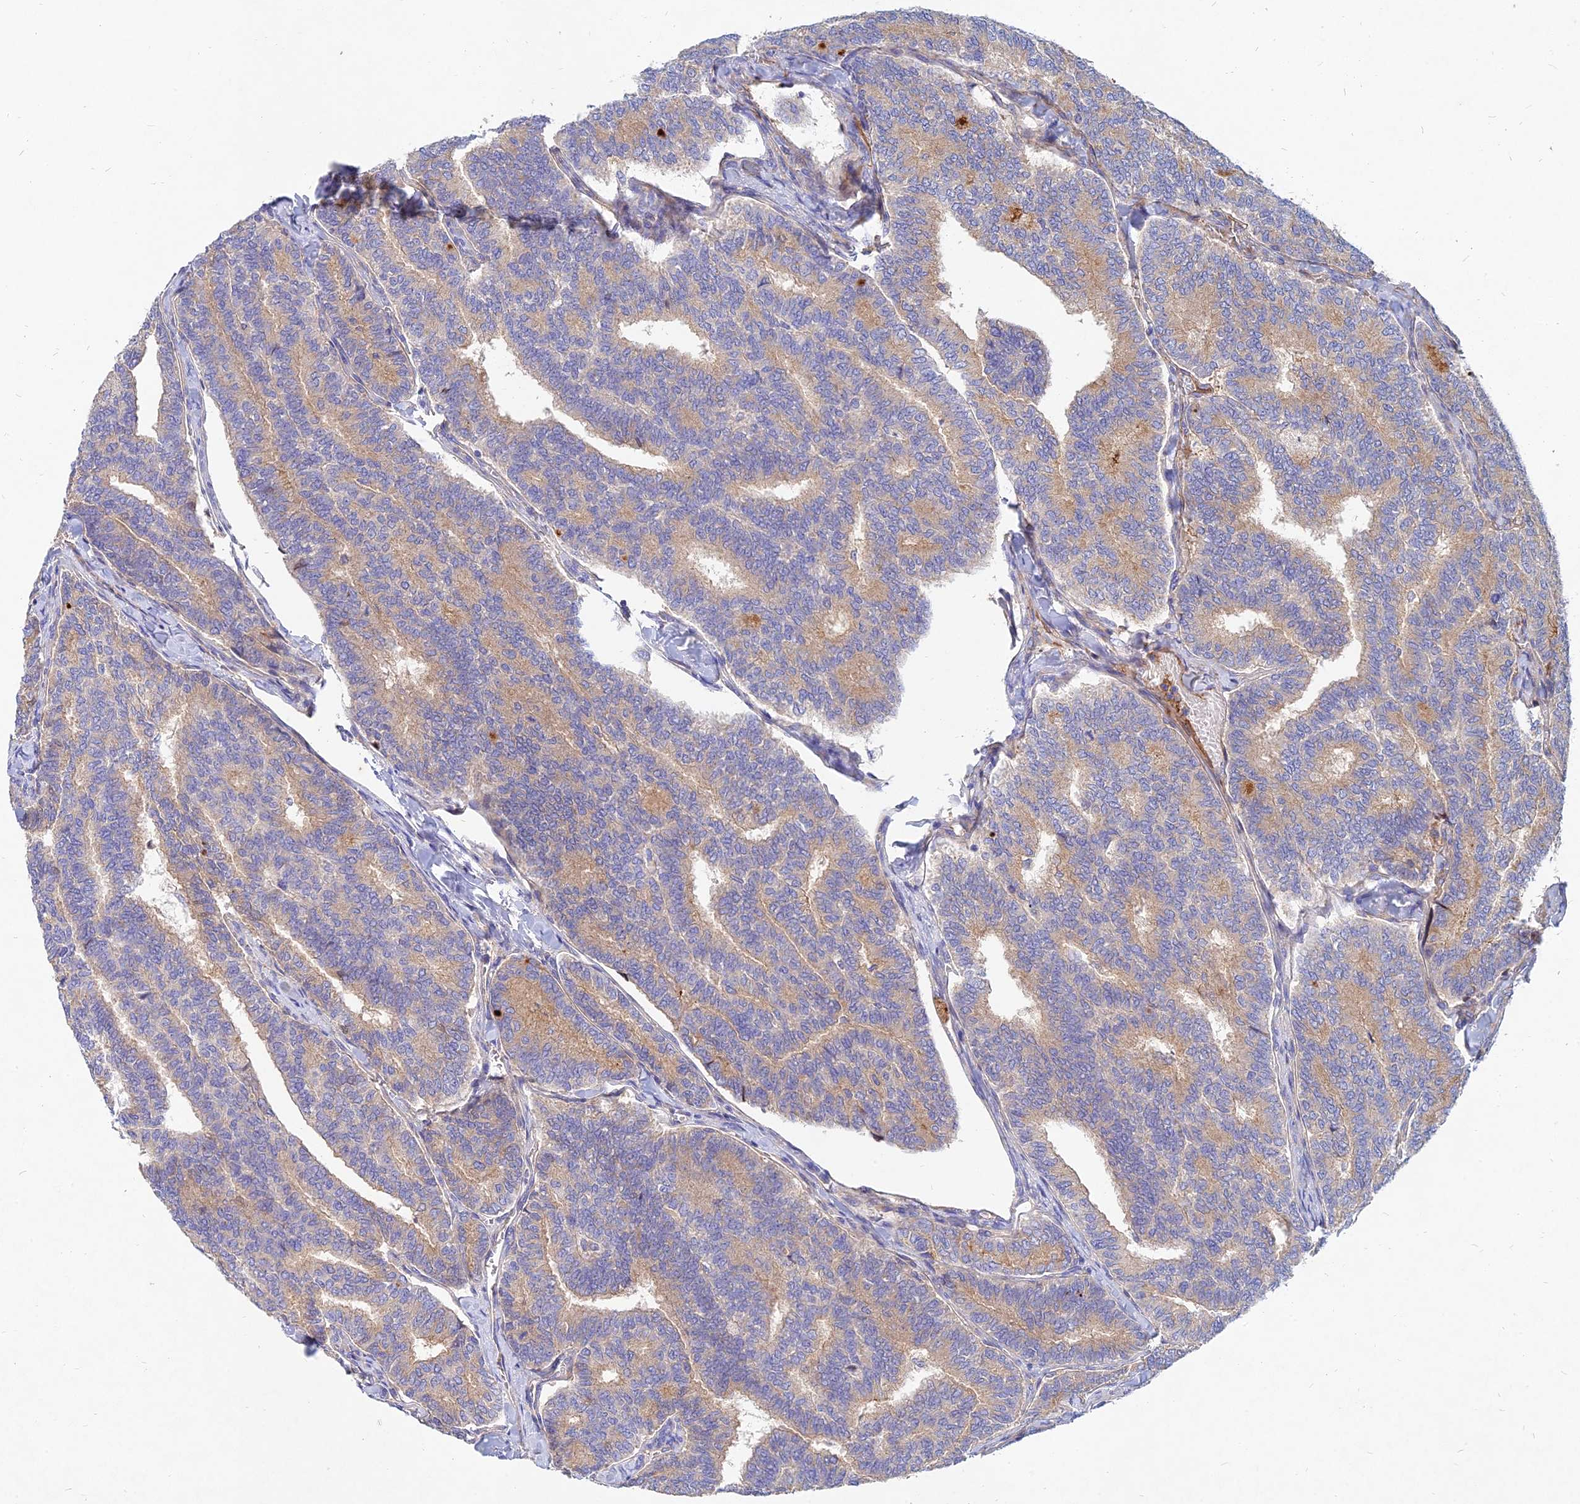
{"staining": {"intensity": "moderate", "quantity": "<25%", "location": "cytoplasmic/membranous"}, "tissue": "thyroid cancer", "cell_type": "Tumor cells", "image_type": "cancer", "snomed": [{"axis": "morphology", "description": "Papillary adenocarcinoma, NOS"}, {"axis": "topography", "description": "Thyroid gland"}], "caption": "Immunohistochemistry (DAB) staining of human thyroid cancer (papillary adenocarcinoma) demonstrates moderate cytoplasmic/membranous protein expression in about <25% of tumor cells.", "gene": "MROH1", "patient": {"sex": "female", "age": 35}}